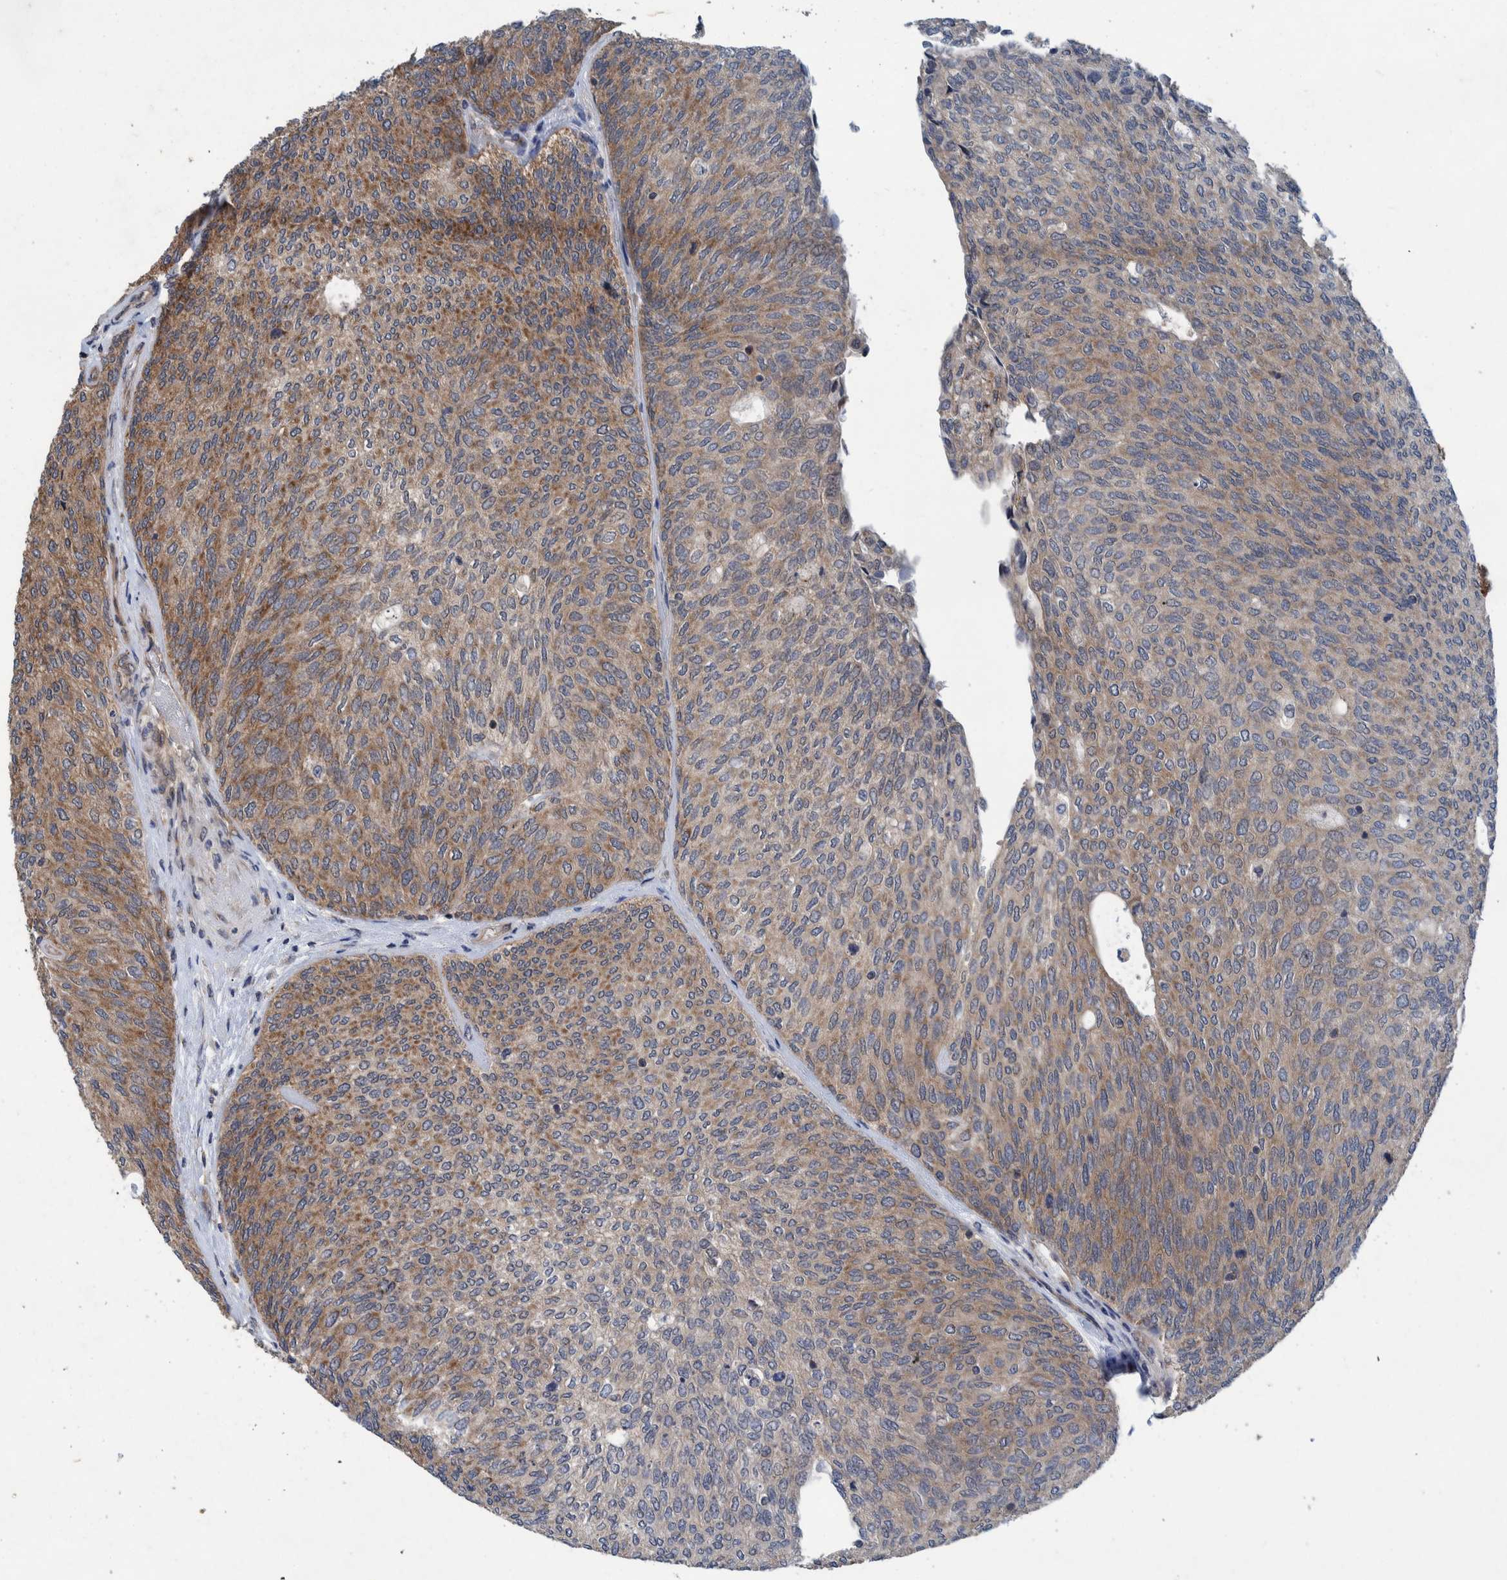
{"staining": {"intensity": "strong", "quantity": ">75%", "location": "cytoplasmic/membranous"}, "tissue": "urothelial cancer", "cell_type": "Tumor cells", "image_type": "cancer", "snomed": [{"axis": "morphology", "description": "Urothelial carcinoma, Low grade"}, {"axis": "topography", "description": "Urinary bladder"}], "caption": "Tumor cells demonstrate high levels of strong cytoplasmic/membranous expression in approximately >75% of cells in urothelial cancer.", "gene": "MRPS7", "patient": {"sex": "female", "age": 79}}